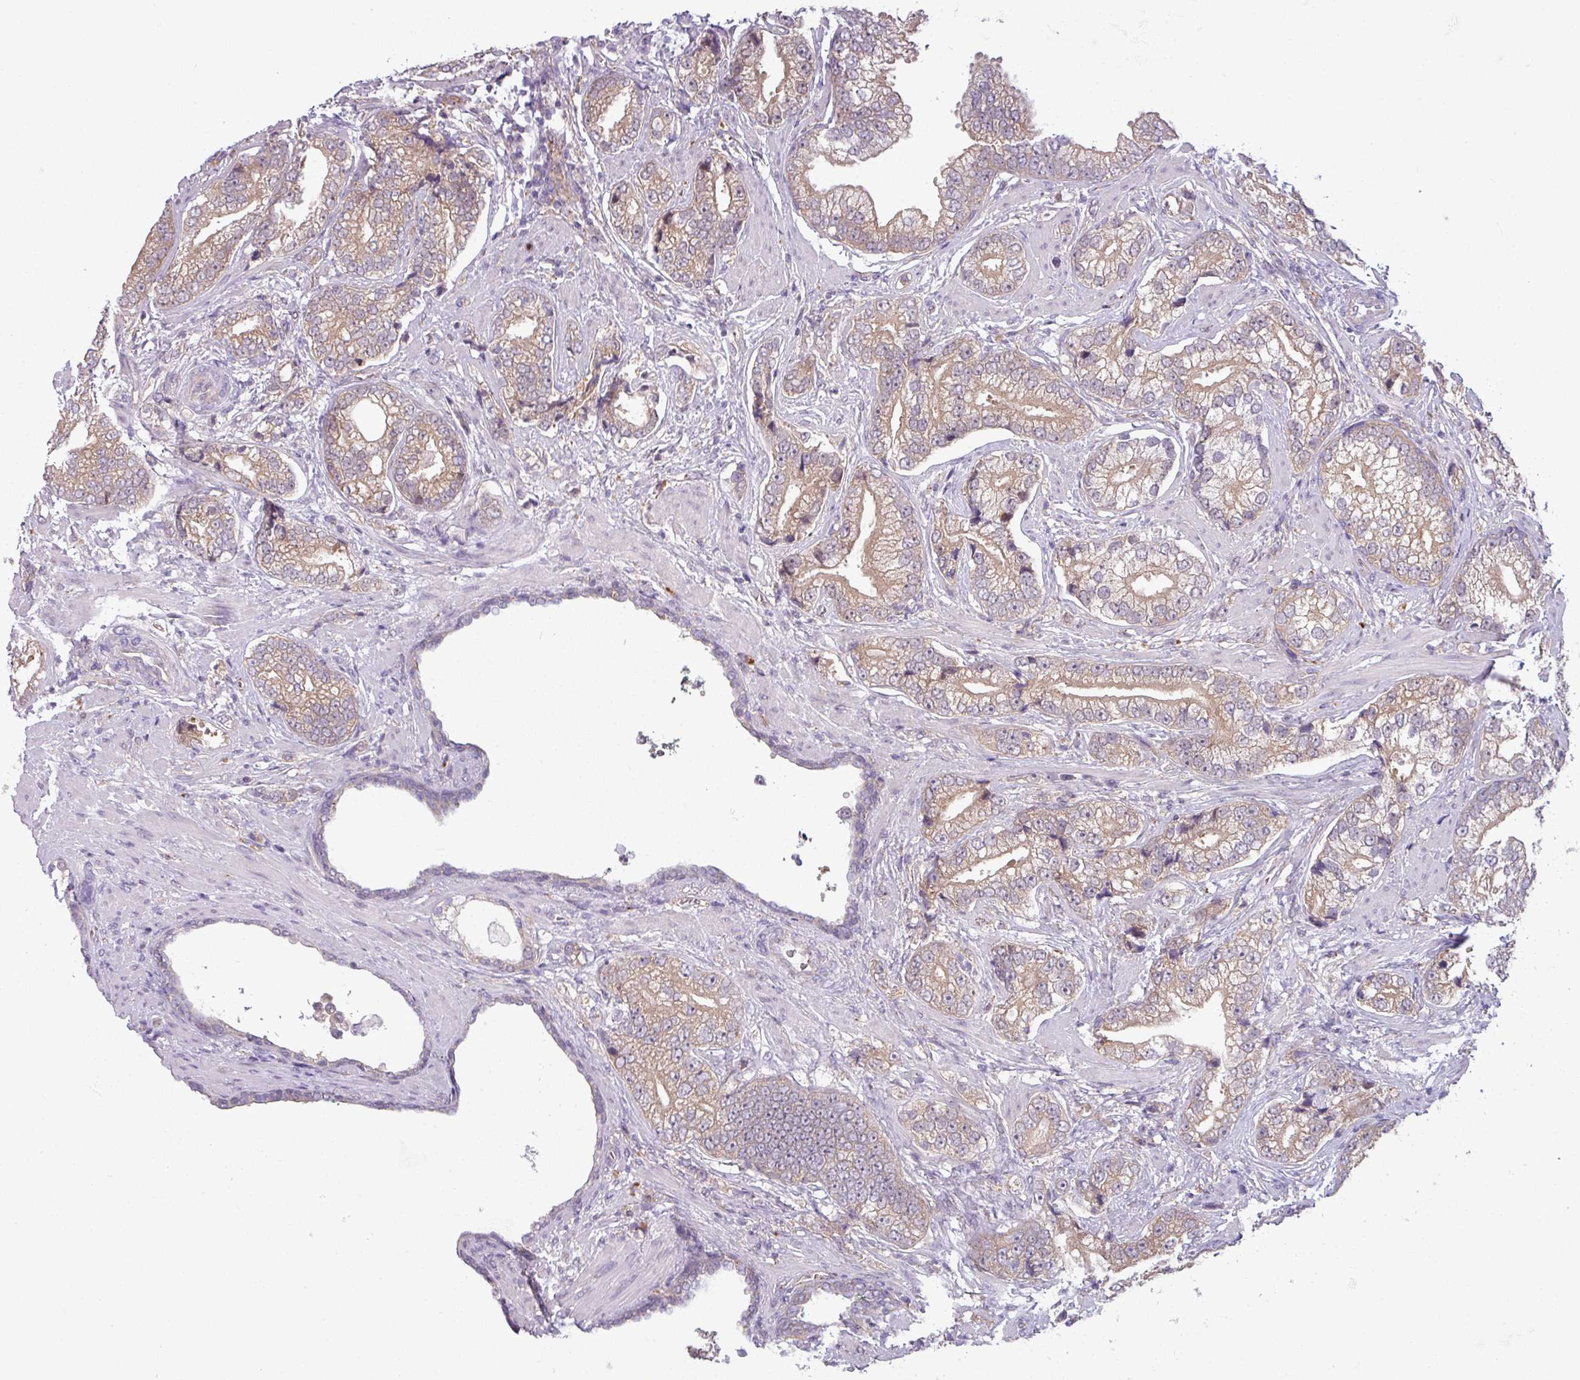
{"staining": {"intensity": "moderate", "quantity": ">75%", "location": "cytoplasmic/membranous"}, "tissue": "prostate cancer", "cell_type": "Tumor cells", "image_type": "cancer", "snomed": [{"axis": "morphology", "description": "Adenocarcinoma, High grade"}, {"axis": "topography", "description": "Prostate"}], "caption": "An immunohistochemistry photomicrograph of neoplastic tissue is shown. Protein staining in brown labels moderate cytoplasmic/membranous positivity in prostate high-grade adenocarcinoma within tumor cells.", "gene": "CCDC144A", "patient": {"sex": "male", "age": 75}}